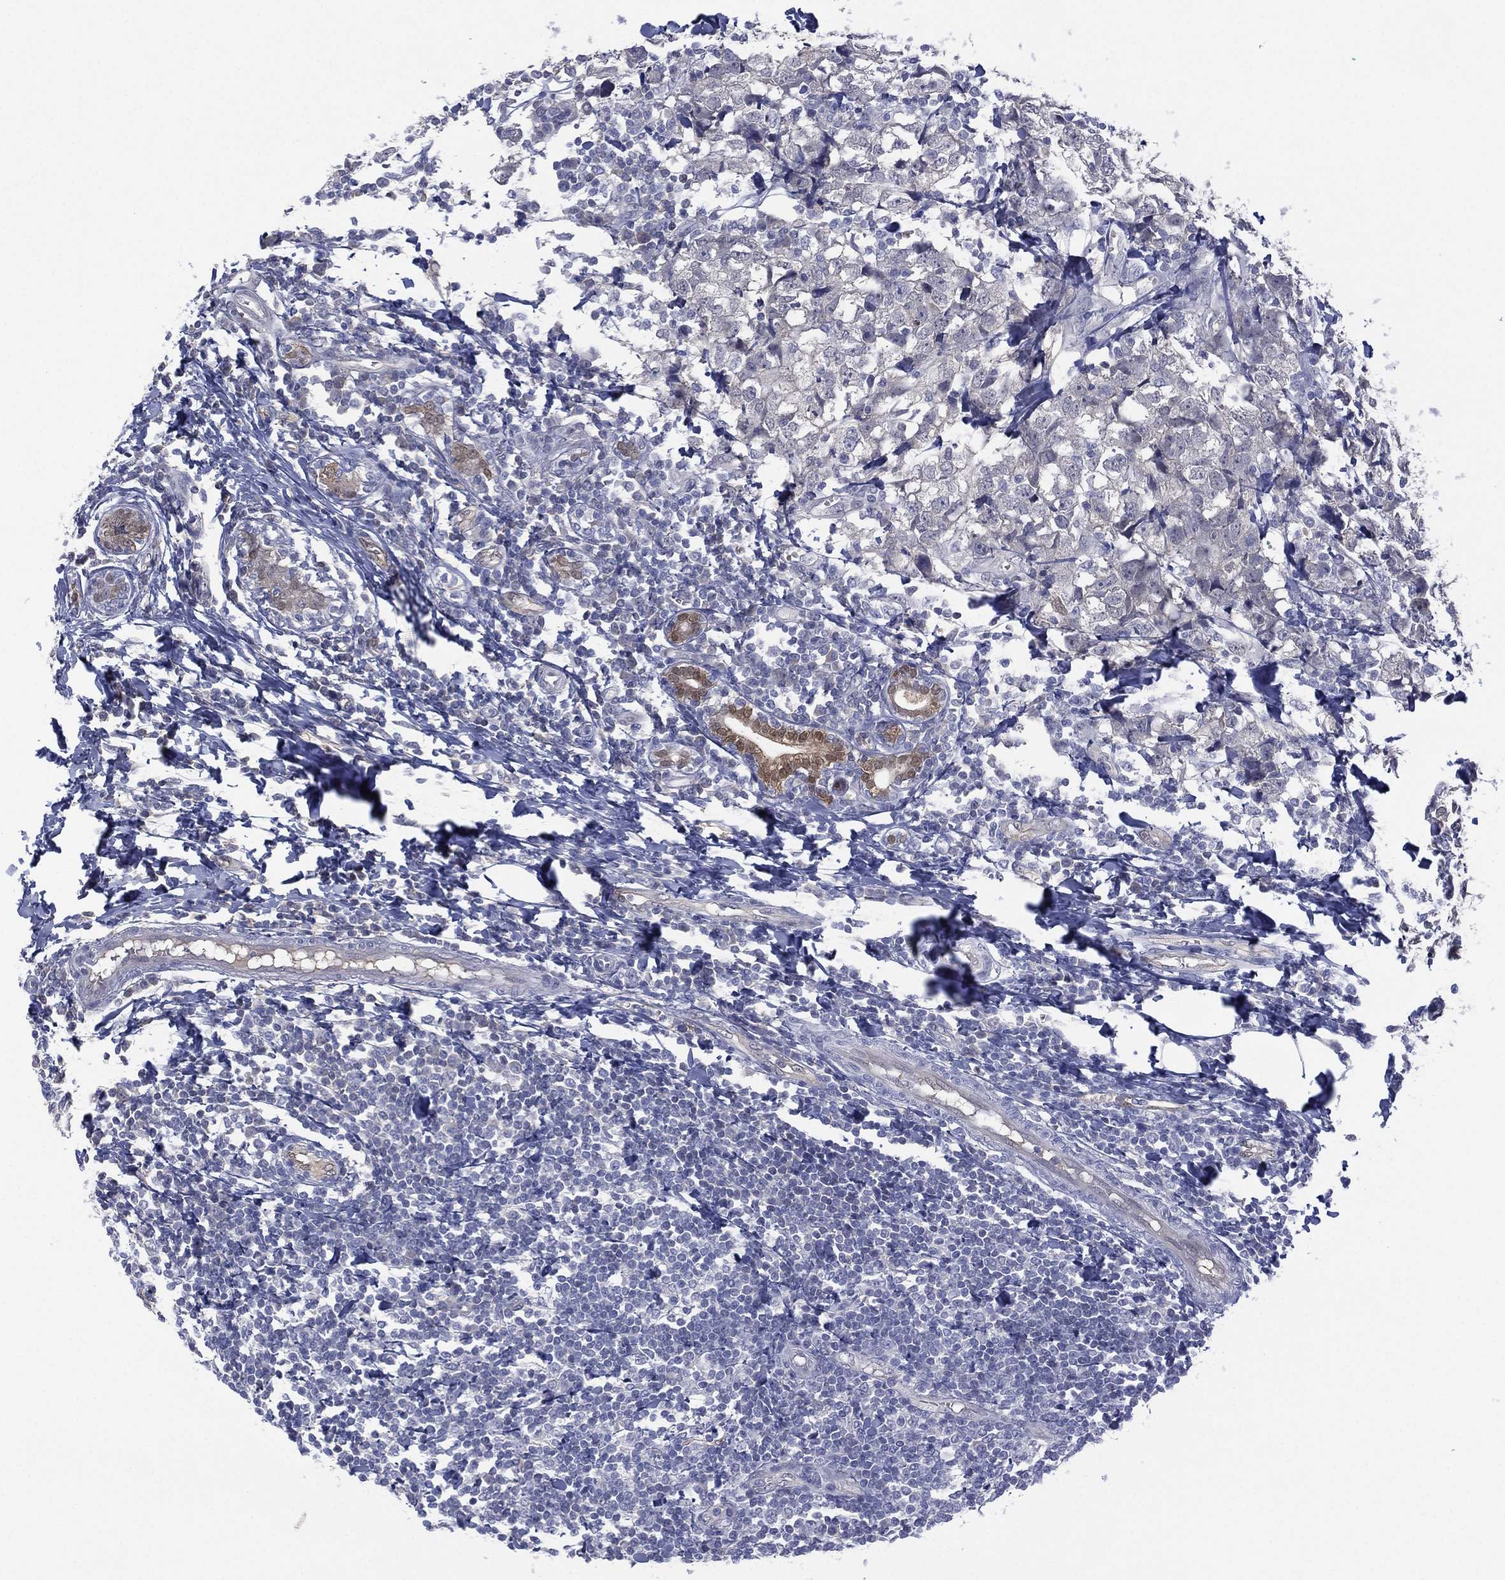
{"staining": {"intensity": "negative", "quantity": "none", "location": "none"}, "tissue": "breast cancer", "cell_type": "Tumor cells", "image_type": "cancer", "snomed": [{"axis": "morphology", "description": "Duct carcinoma"}, {"axis": "topography", "description": "Breast"}], "caption": "An IHC micrograph of invasive ductal carcinoma (breast) is shown. There is no staining in tumor cells of invasive ductal carcinoma (breast).", "gene": "DDAH1", "patient": {"sex": "female", "age": 30}}